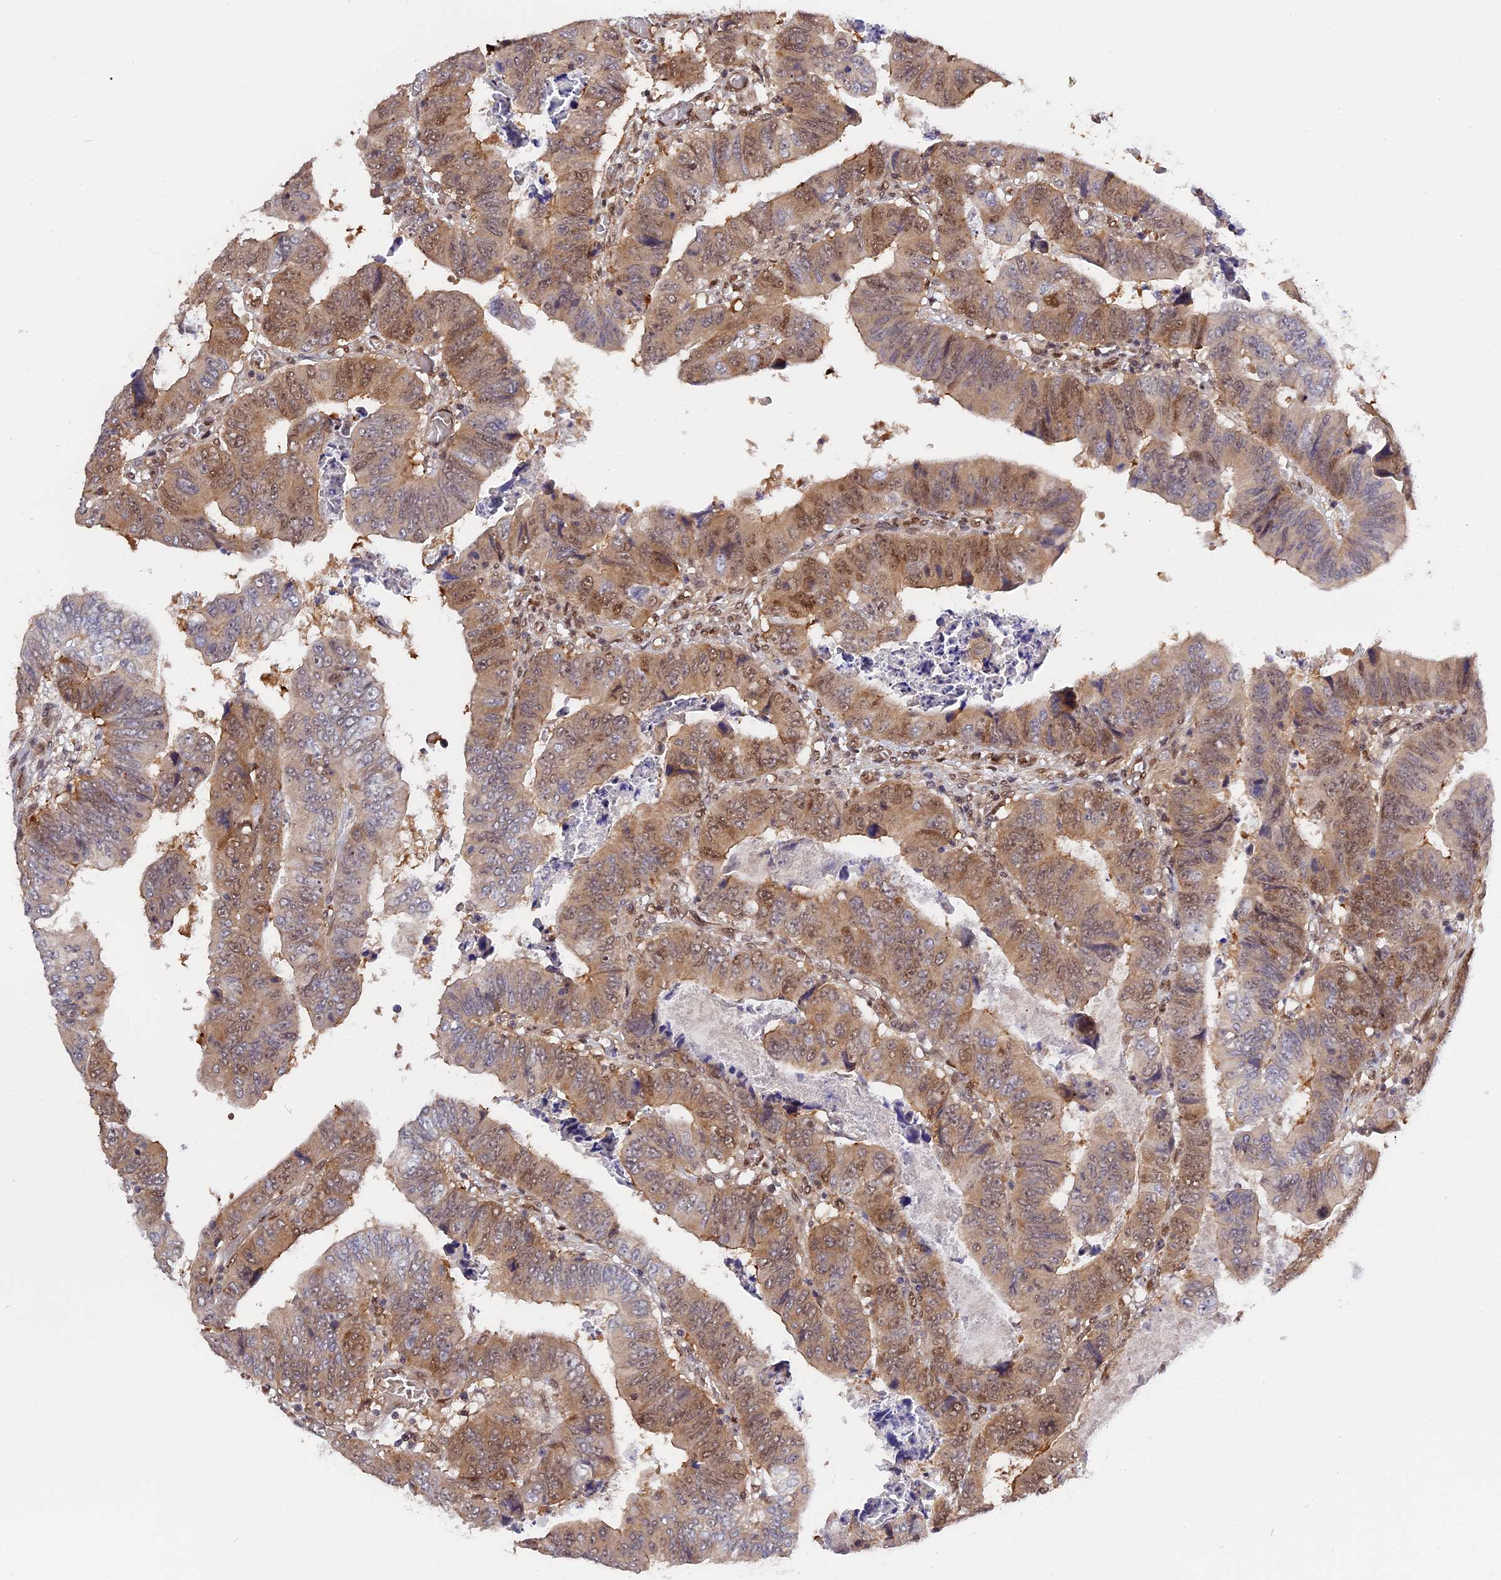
{"staining": {"intensity": "moderate", "quantity": "25%-75%", "location": "cytoplasmic/membranous,nuclear"}, "tissue": "colorectal cancer", "cell_type": "Tumor cells", "image_type": "cancer", "snomed": [{"axis": "morphology", "description": "Normal tissue, NOS"}, {"axis": "morphology", "description": "Adenocarcinoma, NOS"}, {"axis": "topography", "description": "Rectum"}], "caption": "About 25%-75% of tumor cells in adenocarcinoma (colorectal) show moderate cytoplasmic/membranous and nuclear protein expression as visualized by brown immunohistochemical staining.", "gene": "ZNF428", "patient": {"sex": "female", "age": 65}}